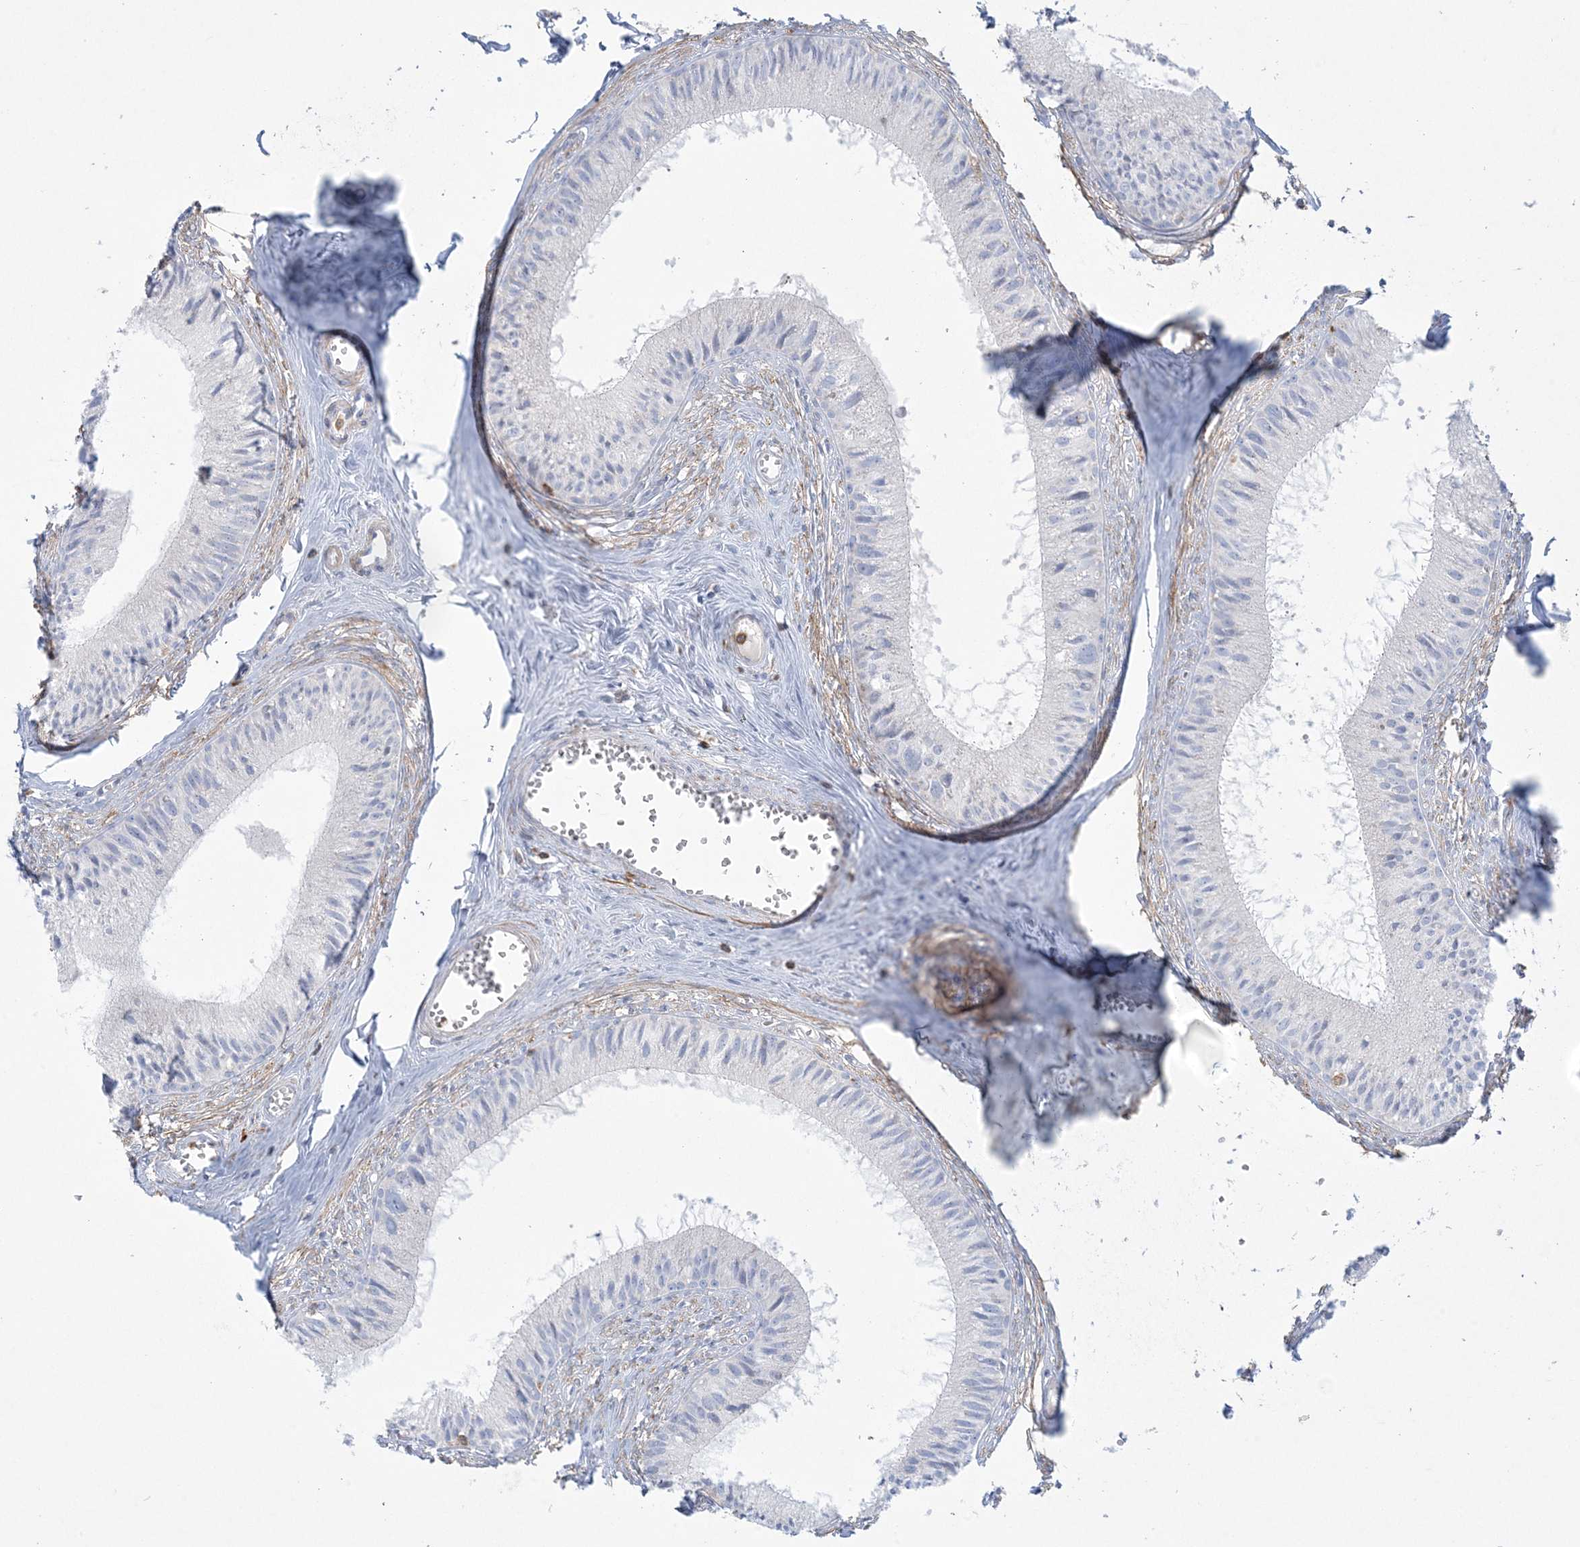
{"staining": {"intensity": "negative", "quantity": "none", "location": "none"}, "tissue": "epididymis", "cell_type": "Glandular cells", "image_type": "normal", "snomed": [{"axis": "morphology", "description": "Normal tissue, NOS"}, {"axis": "topography", "description": "Epididymis"}], "caption": "DAB (3,3'-diaminobenzidine) immunohistochemical staining of unremarkable epididymis reveals no significant positivity in glandular cells.", "gene": "ARHGAP30", "patient": {"sex": "male", "age": 36}}